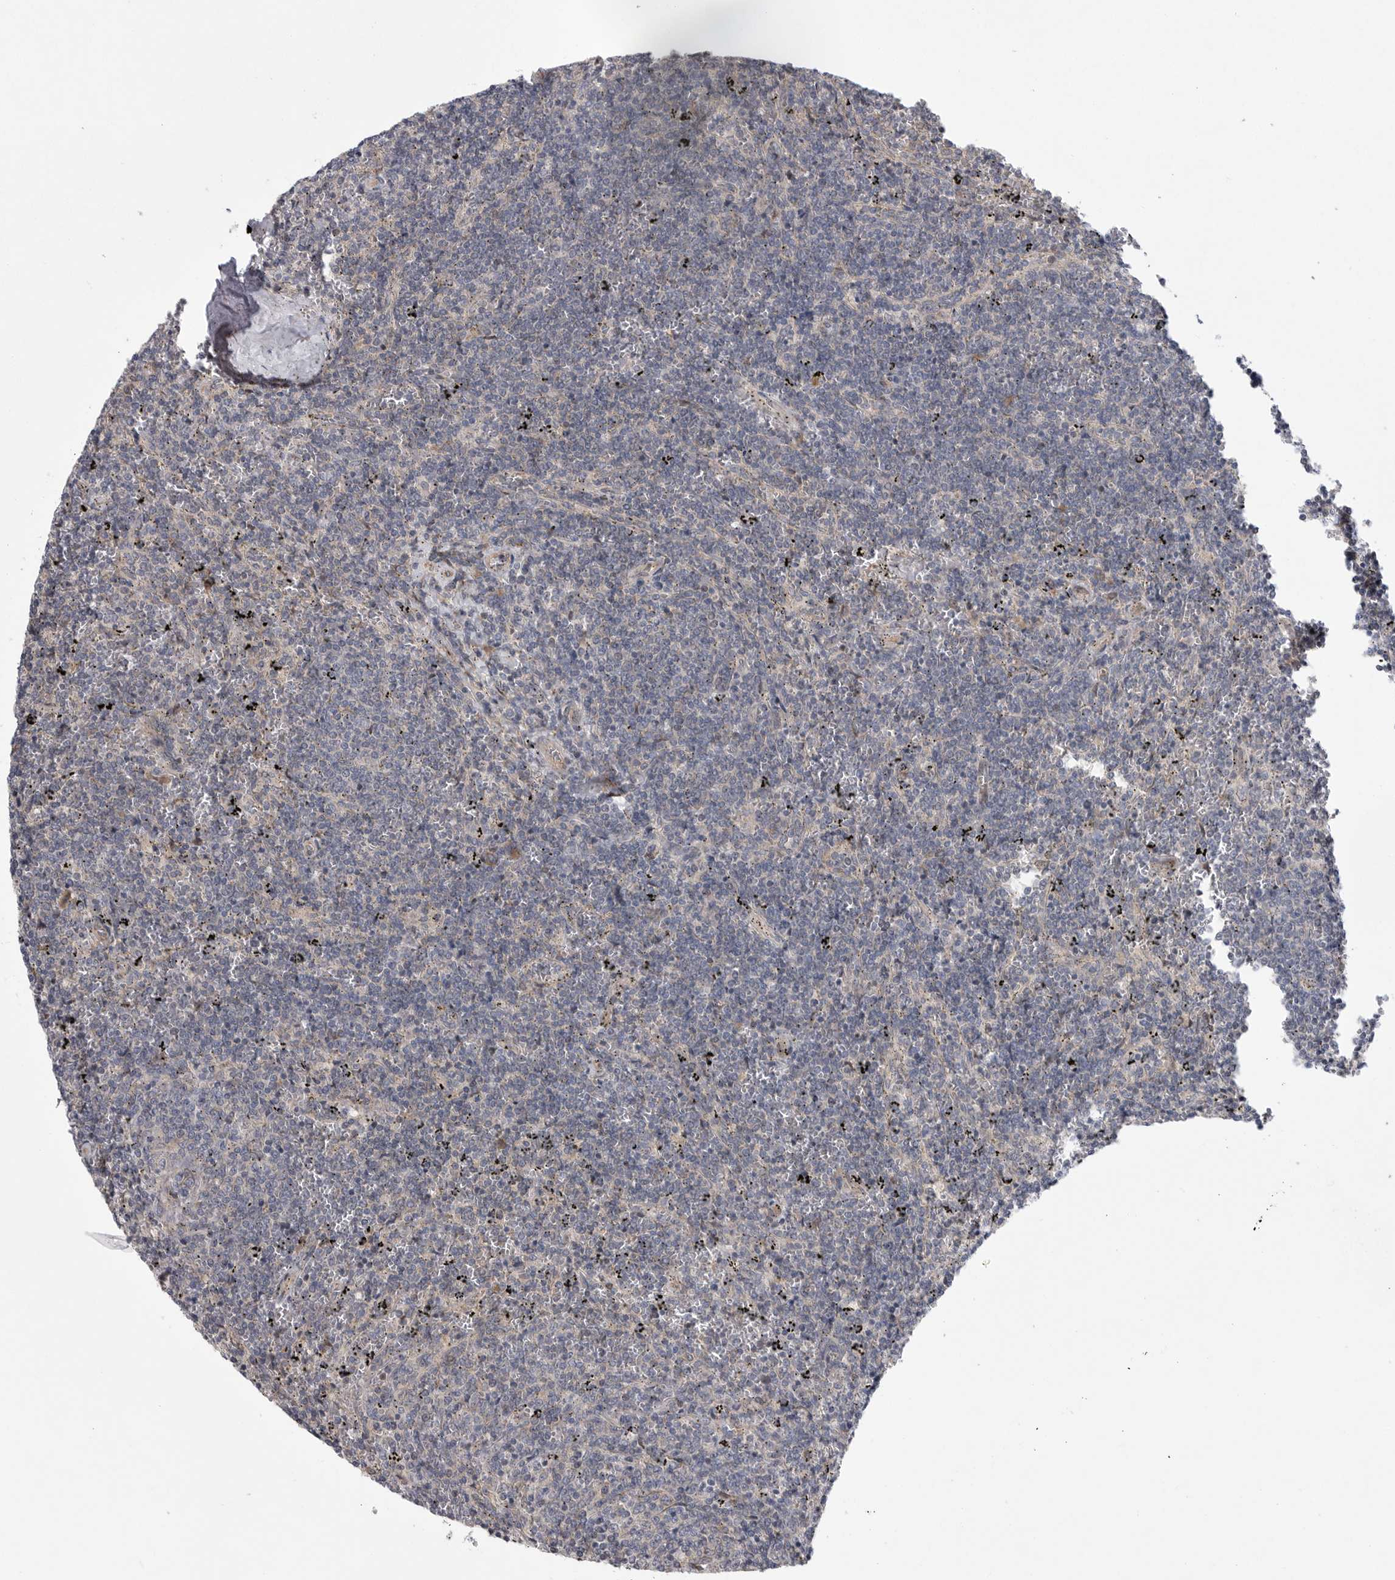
{"staining": {"intensity": "negative", "quantity": "none", "location": "none"}, "tissue": "lymphoma", "cell_type": "Tumor cells", "image_type": "cancer", "snomed": [{"axis": "morphology", "description": "Malignant lymphoma, non-Hodgkin's type, Low grade"}, {"axis": "topography", "description": "Spleen"}], "caption": "IHC photomicrograph of neoplastic tissue: human malignant lymphoma, non-Hodgkin's type (low-grade) stained with DAB shows no significant protein positivity in tumor cells.", "gene": "FBXO43", "patient": {"sex": "female", "age": 50}}